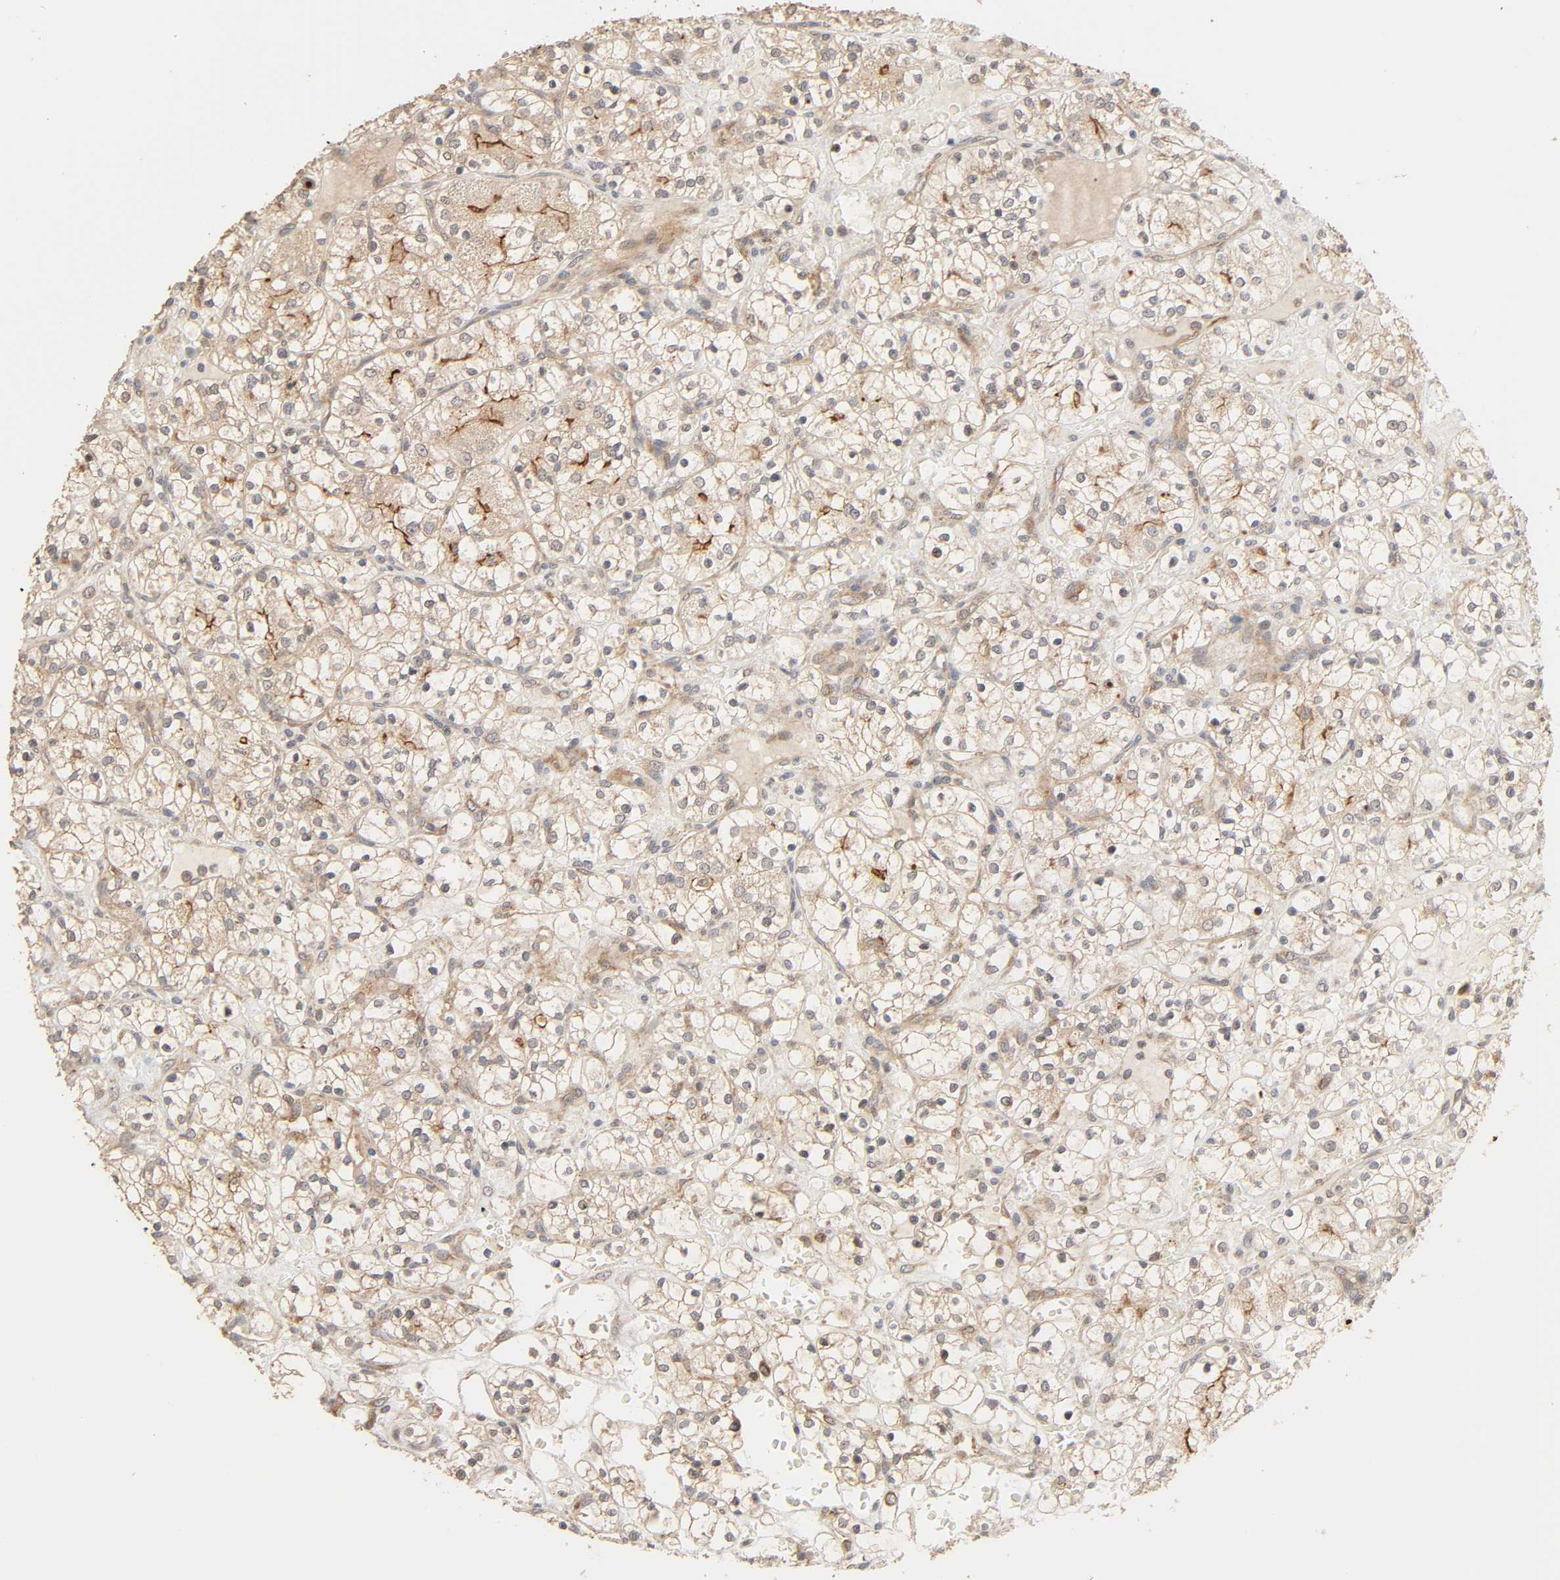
{"staining": {"intensity": "moderate", "quantity": ">75%", "location": "cytoplasmic/membranous"}, "tissue": "renal cancer", "cell_type": "Tumor cells", "image_type": "cancer", "snomed": [{"axis": "morphology", "description": "Adenocarcinoma, NOS"}, {"axis": "topography", "description": "Kidney"}], "caption": "High-magnification brightfield microscopy of renal cancer (adenocarcinoma) stained with DAB (3,3'-diaminobenzidine) (brown) and counterstained with hematoxylin (blue). tumor cells exhibit moderate cytoplasmic/membranous expression is identified in about>75% of cells.", "gene": "NEMF", "patient": {"sex": "female", "age": 60}}